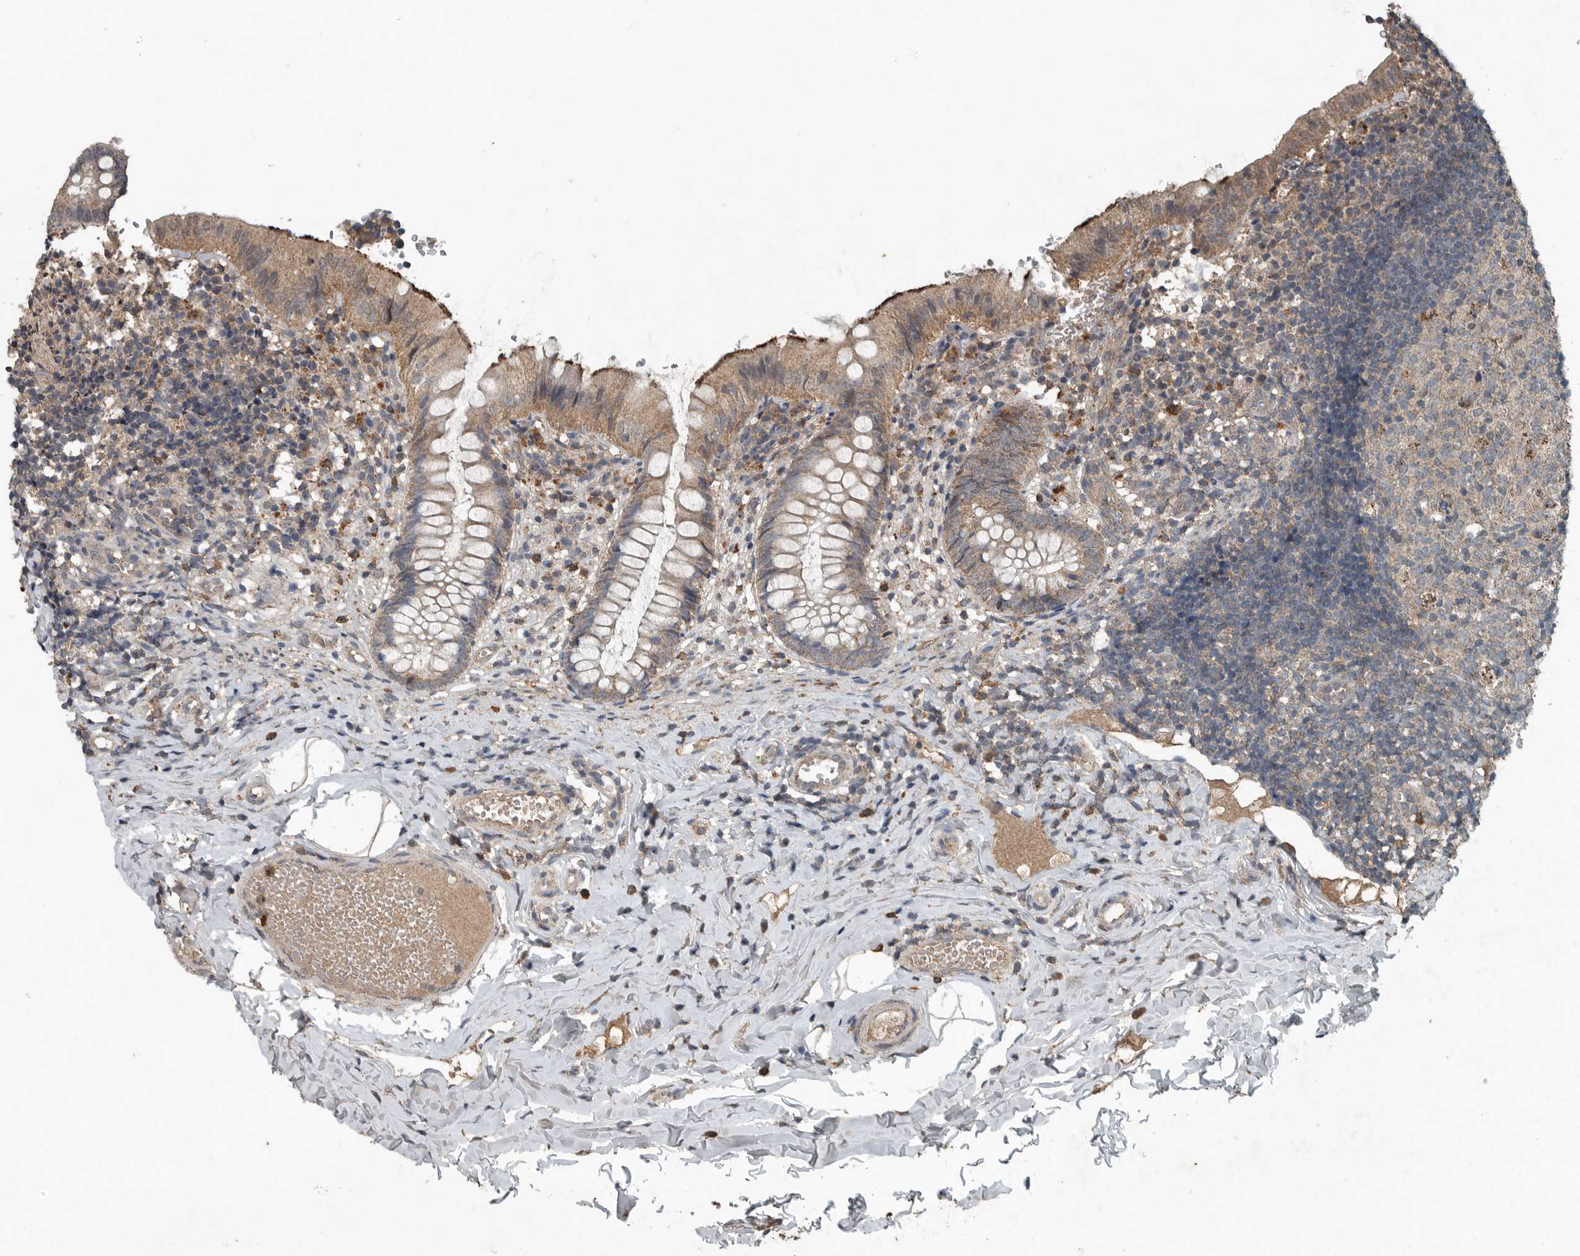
{"staining": {"intensity": "weak", "quantity": ">75%", "location": "cytoplasmic/membranous"}, "tissue": "appendix", "cell_type": "Glandular cells", "image_type": "normal", "snomed": [{"axis": "morphology", "description": "Normal tissue, NOS"}, {"axis": "topography", "description": "Appendix"}], "caption": "Normal appendix reveals weak cytoplasmic/membranous positivity in approximately >75% of glandular cells Nuclei are stained in blue..", "gene": "IL6ST", "patient": {"sex": "male", "age": 8}}